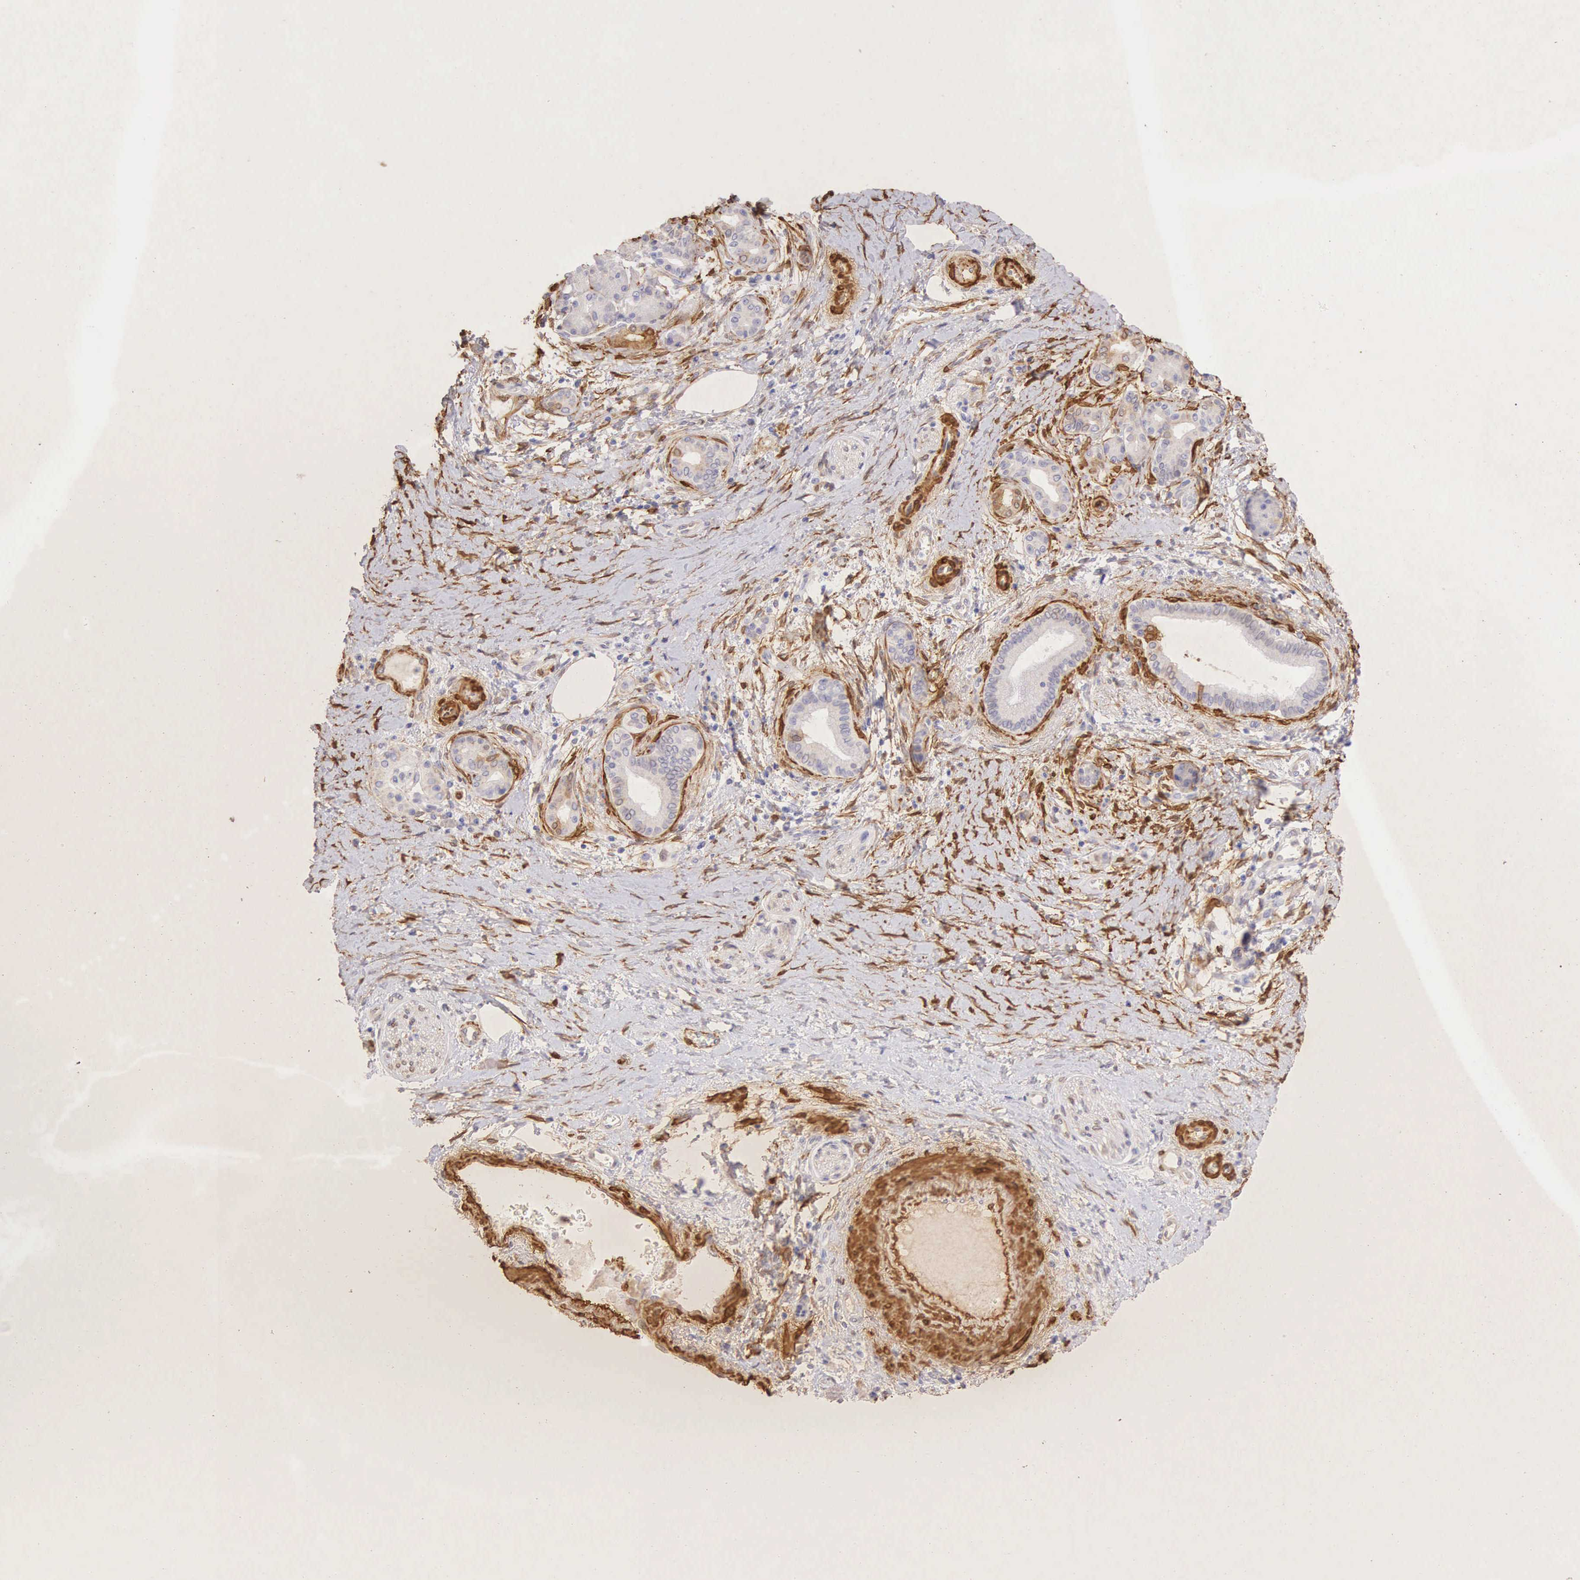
{"staining": {"intensity": "negative", "quantity": "none", "location": "none"}, "tissue": "pancreatic cancer", "cell_type": "Tumor cells", "image_type": "cancer", "snomed": [{"axis": "morphology", "description": "Adenocarcinoma, NOS"}, {"axis": "topography", "description": "Pancreas"}], "caption": "The immunohistochemistry micrograph has no significant expression in tumor cells of pancreatic cancer tissue.", "gene": "CNN1", "patient": {"sex": "female", "age": 66}}